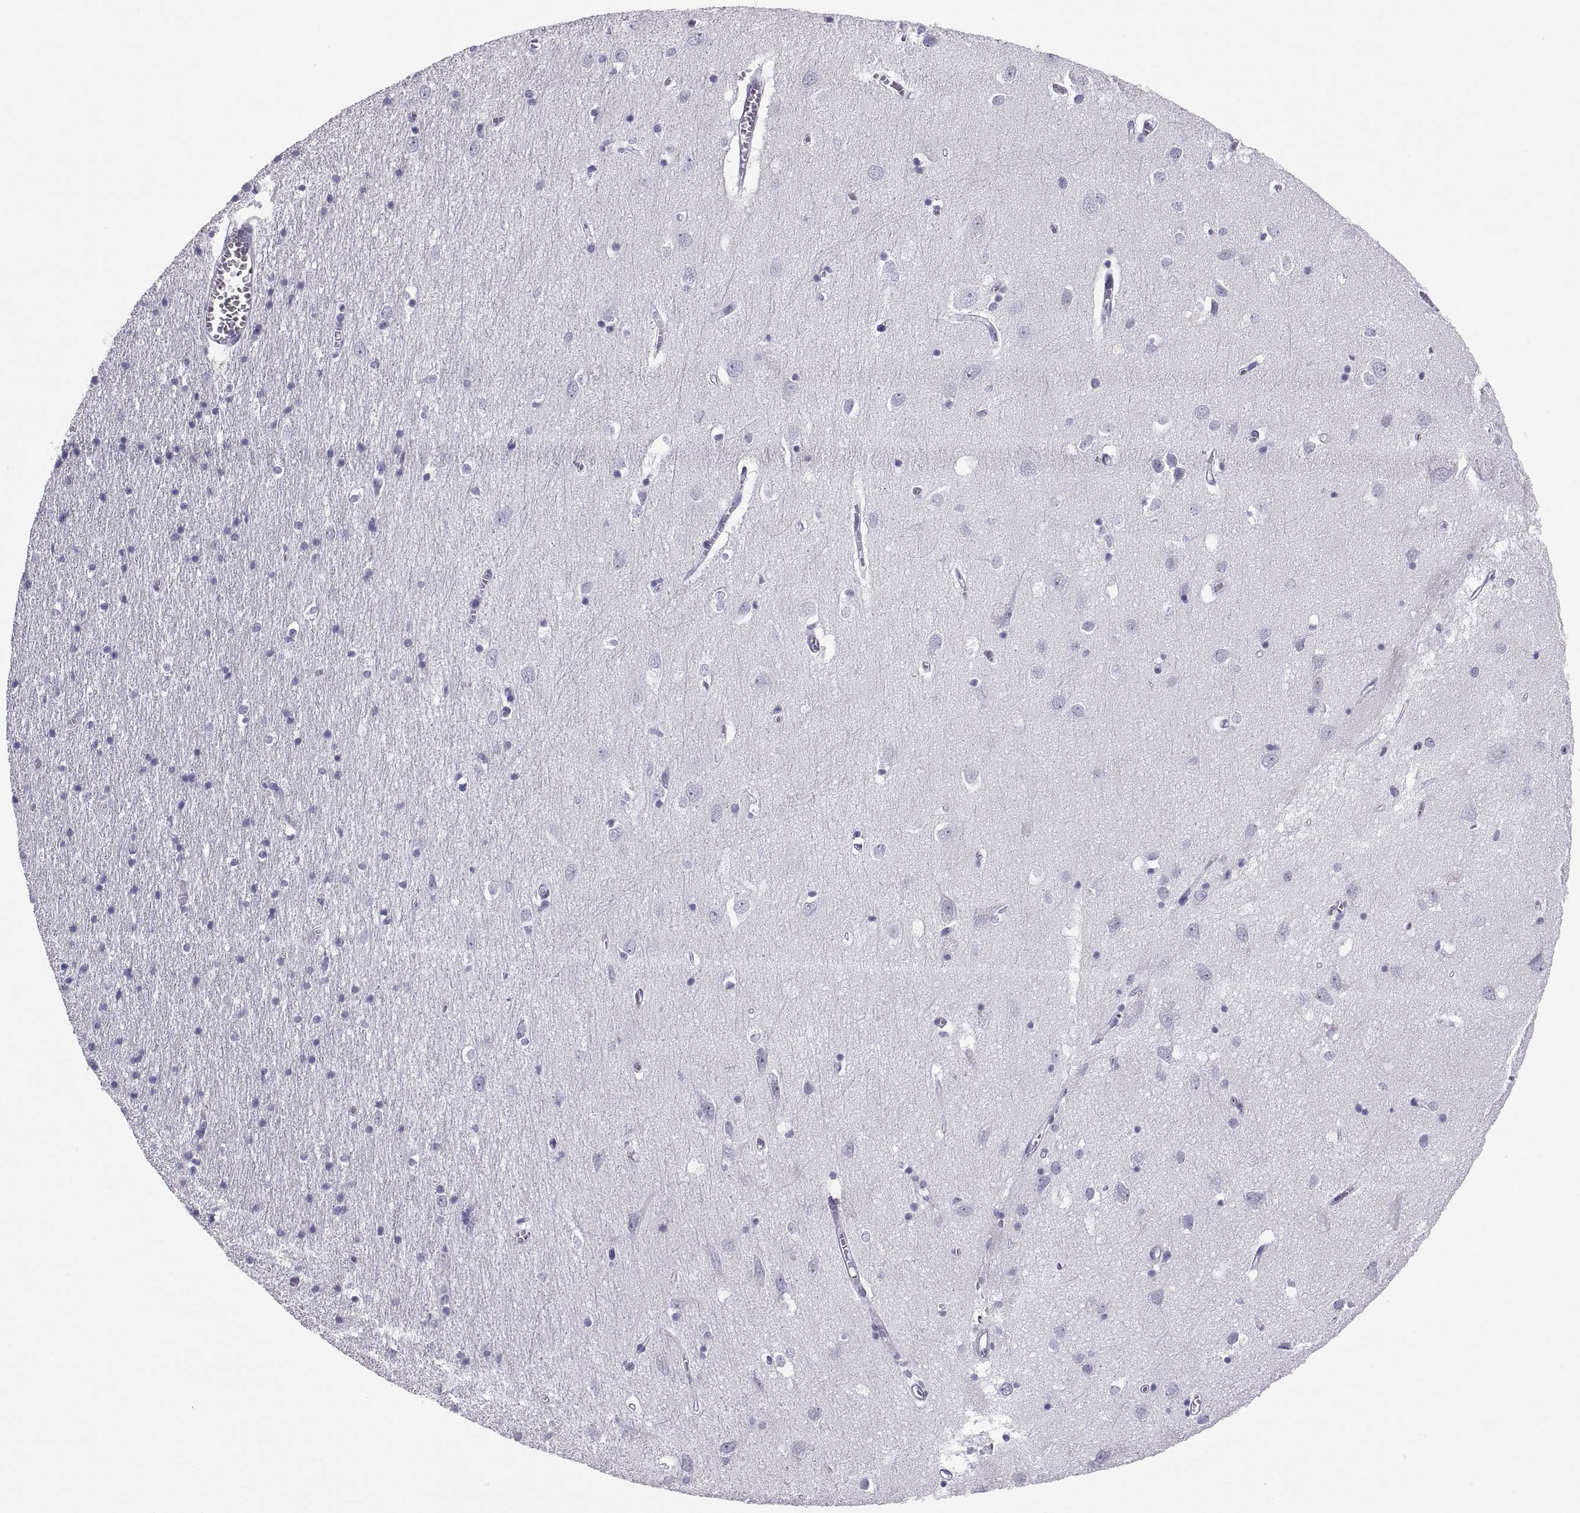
{"staining": {"intensity": "negative", "quantity": "none", "location": "none"}, "tissue": "cerebral cortex", "cell_type": "Endothelial cells", "image_type": "normal", "snomed": [{"axis": "morphology", "description": "Normal tissue, NOS"}, {"axis": "topography", "description": "Cerebral cortex"}], "caption": "A high-resolution image shows IHC staining of unremarkable cerebral cortex, which shows no significant positivity in endothelial cells. The staining is performed using DAB (3,3'-diaminobenzidine) brown chromogen with nuclei counter-stained in using hematoxylin.", "gene": "CT47A10", "patient": {"sex": "male", "age": 70}}